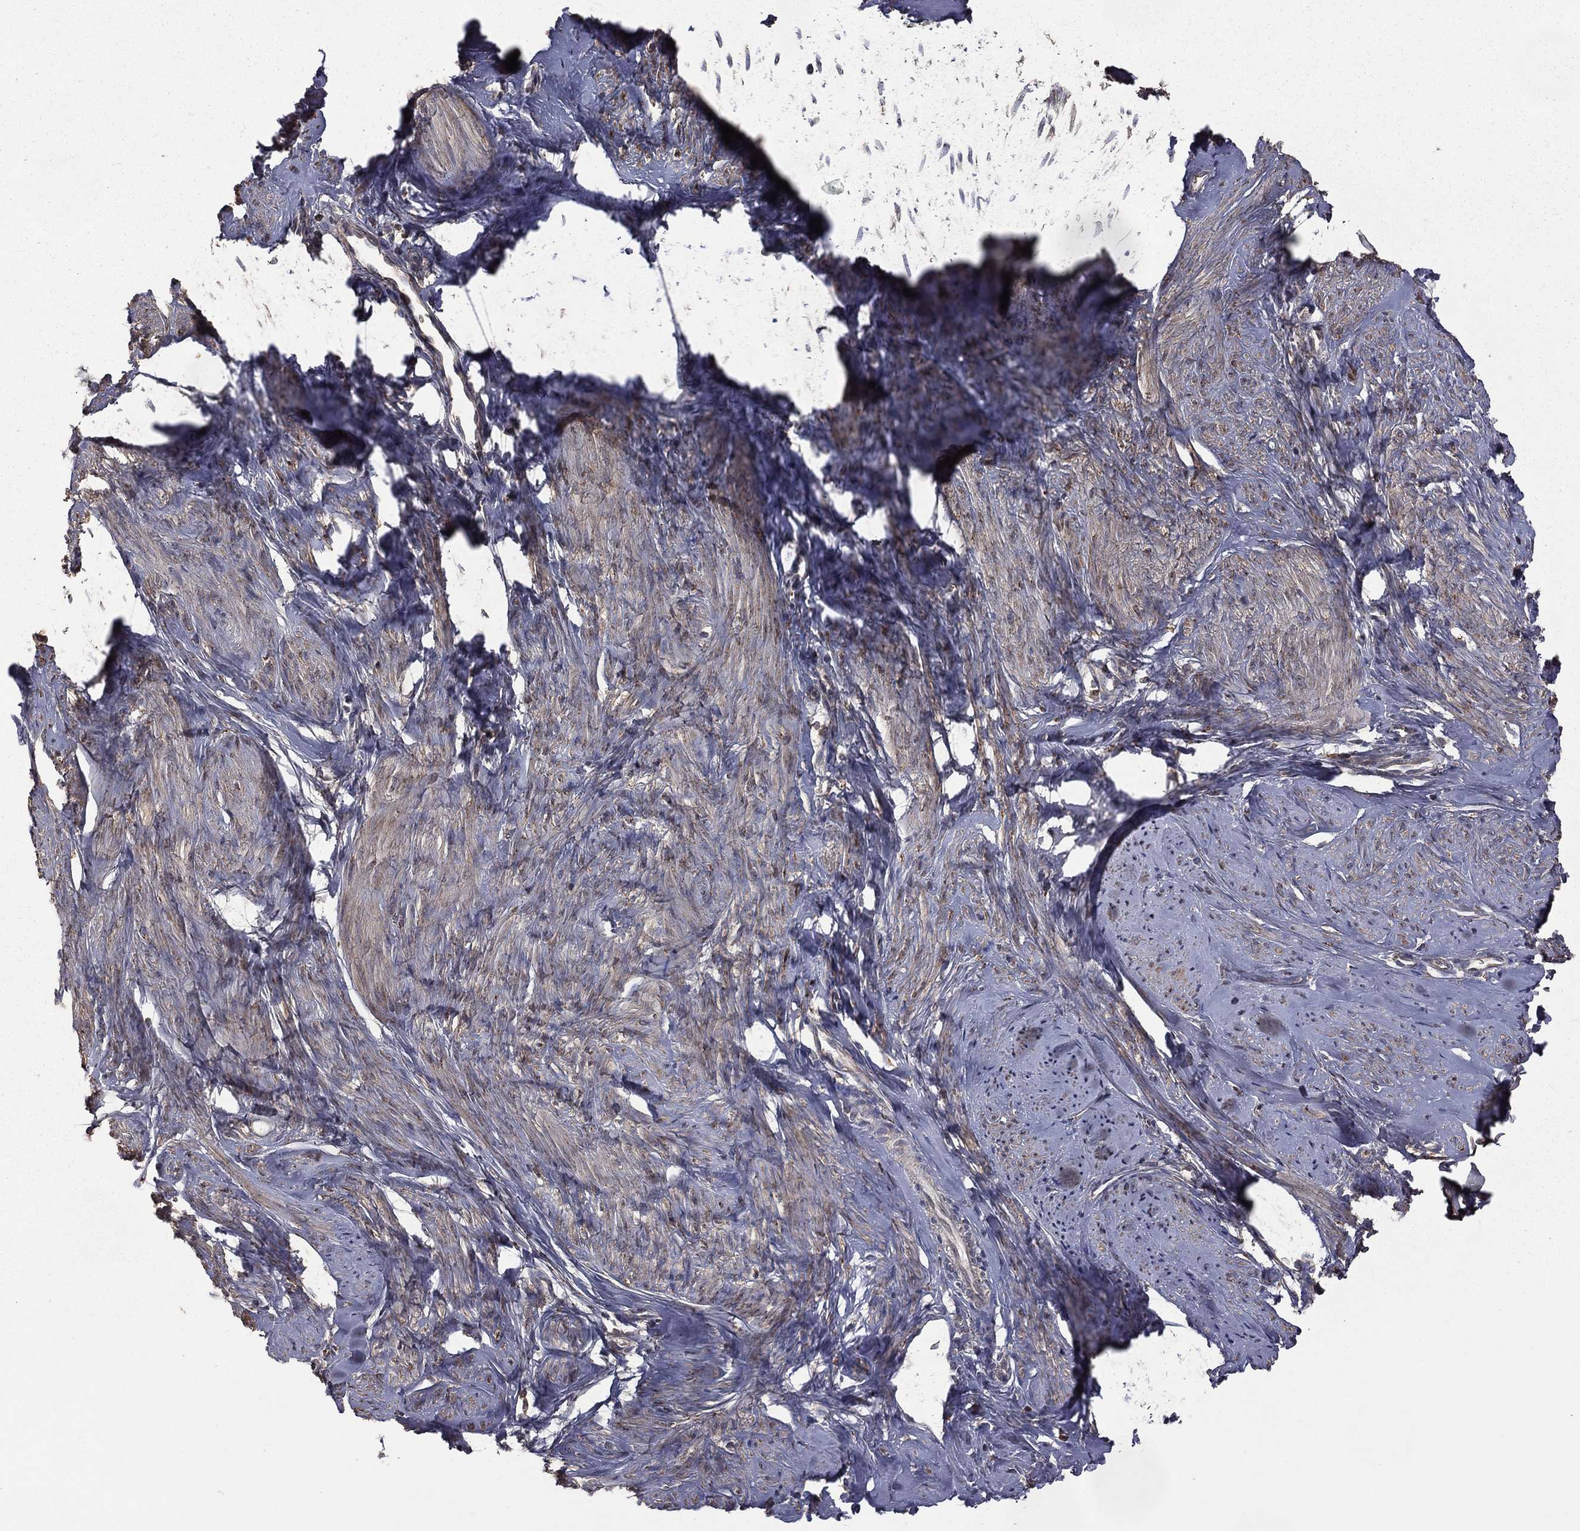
{"staining": {"intensity": "weak", "quantity": "25%-75%", "location": "cytoplasmic/membranous"}, "tissue": "smooth muscle", "cell_type": "Smooth muscle cells", "image_type": "normal", "snomed": [{"axis": "morphology", "description": "Normal tissue, NOS"}, {"axis": "topography", "description": "Smooth muscle"}], "caption": "Unremarkable smooth muscle exhibits weak cytoplasmic/membranous staining in approximately 25%-75% of smooth muscle cells, visualized by immunohistochemistry.", "gene": "OLFML1", "patient": {"sex": "female", "age": 48}}